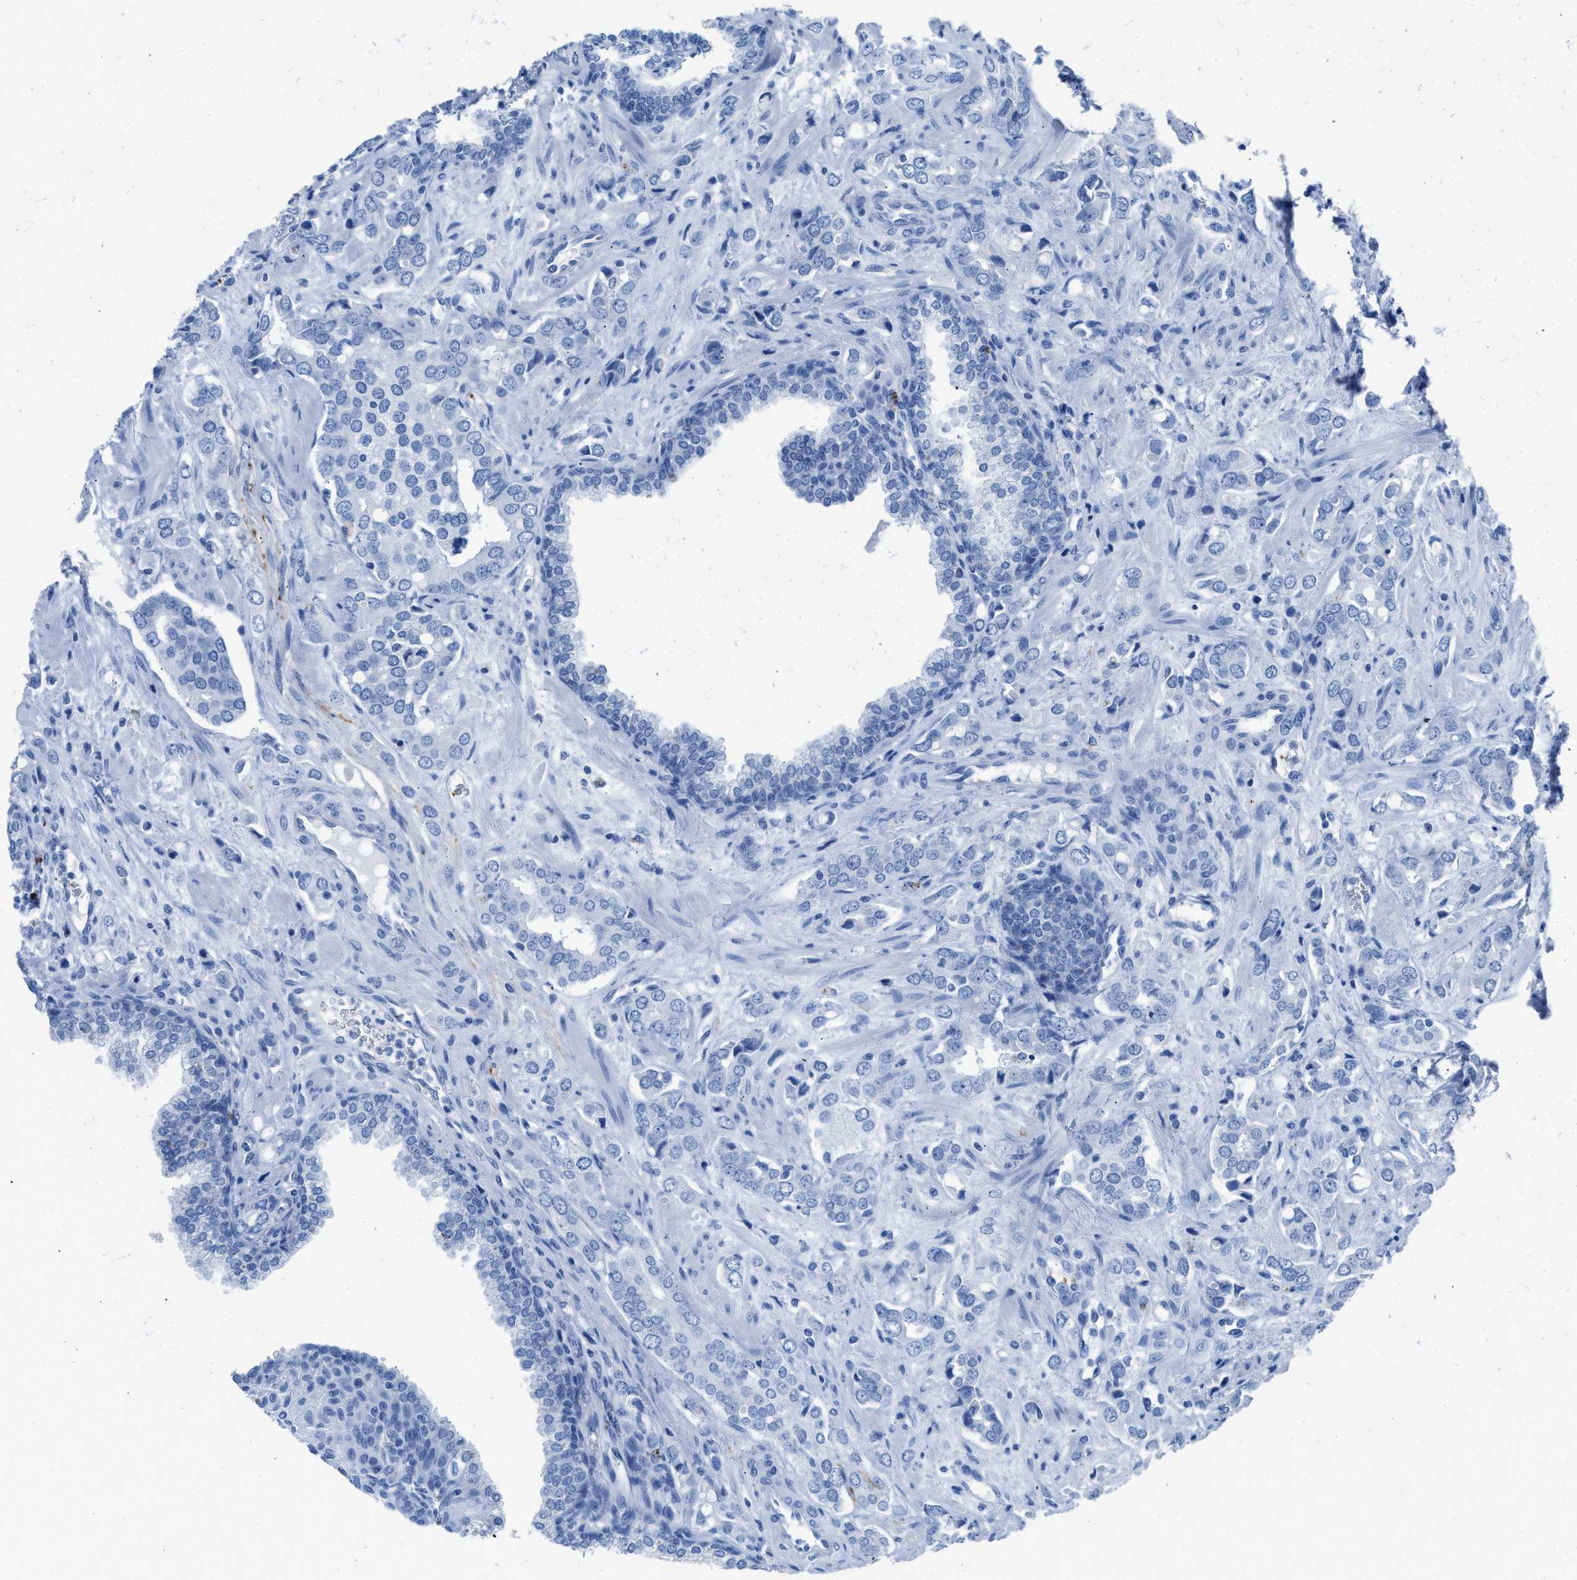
{"staining": {"intensity": "negative", "quantity": "none", "location": "none"}, "tissue": "prostate cancer", "cell_type": "Tumor cells", "image_type": "cancer", "snomed": [{"axis": "morphology", "description": "Adenocarcinoma, High grade"}, {"axis": "topography", "description": "Prostate"}], "caption": "IHC photomicrograph of neoplastic tissue: human prostate cancer (high-grade adenocarcinoma) stained with DAB demonstrates no significant protein positivity in tumor cells. Brightfield microscopy of immunohistochemistry stained with DAB (brown) and hematoxylin (blue), captured at high magnification.", "gene": "FAIM2", "patient": {"sex": "male", "age": 52}}